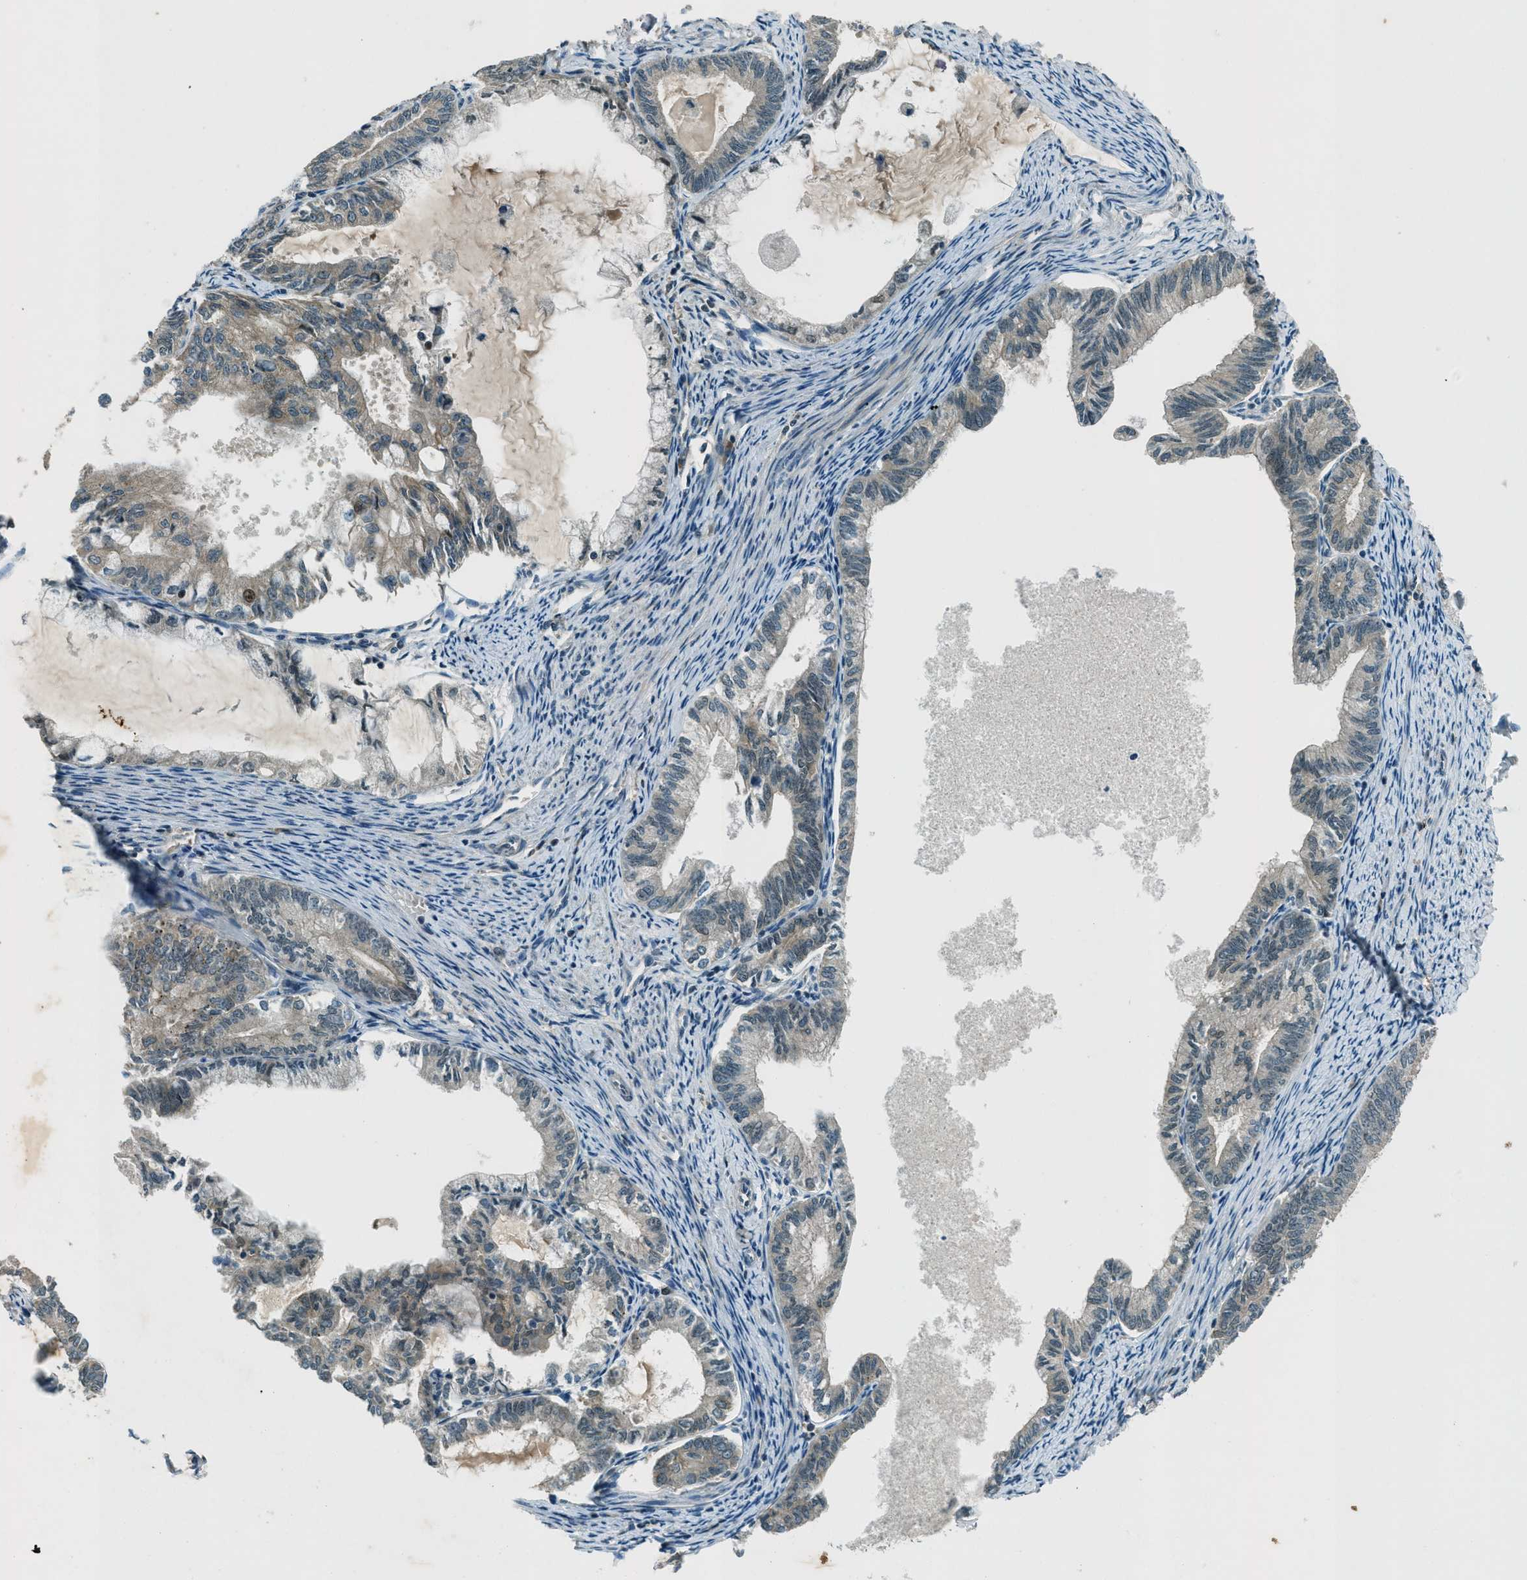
{"staining": {"intensity": "negative", "quantity": "none", "location": "none"}, "tissue": "endometrial cancer", "cell_type": "Tumor cells", "image_type": "cancer", "snomed": [{"axis": "morphology", "description": "Adenocarcinoma, NOS"}, {"axis": "topography", "description": "Endometrium"}], "caption": "This is a image of IHC staining of endometrial adenocarcinoma, which shows no staining in tumor cells.", "gene": "STK11", "patient": {"sex": "female", "age": 86}}